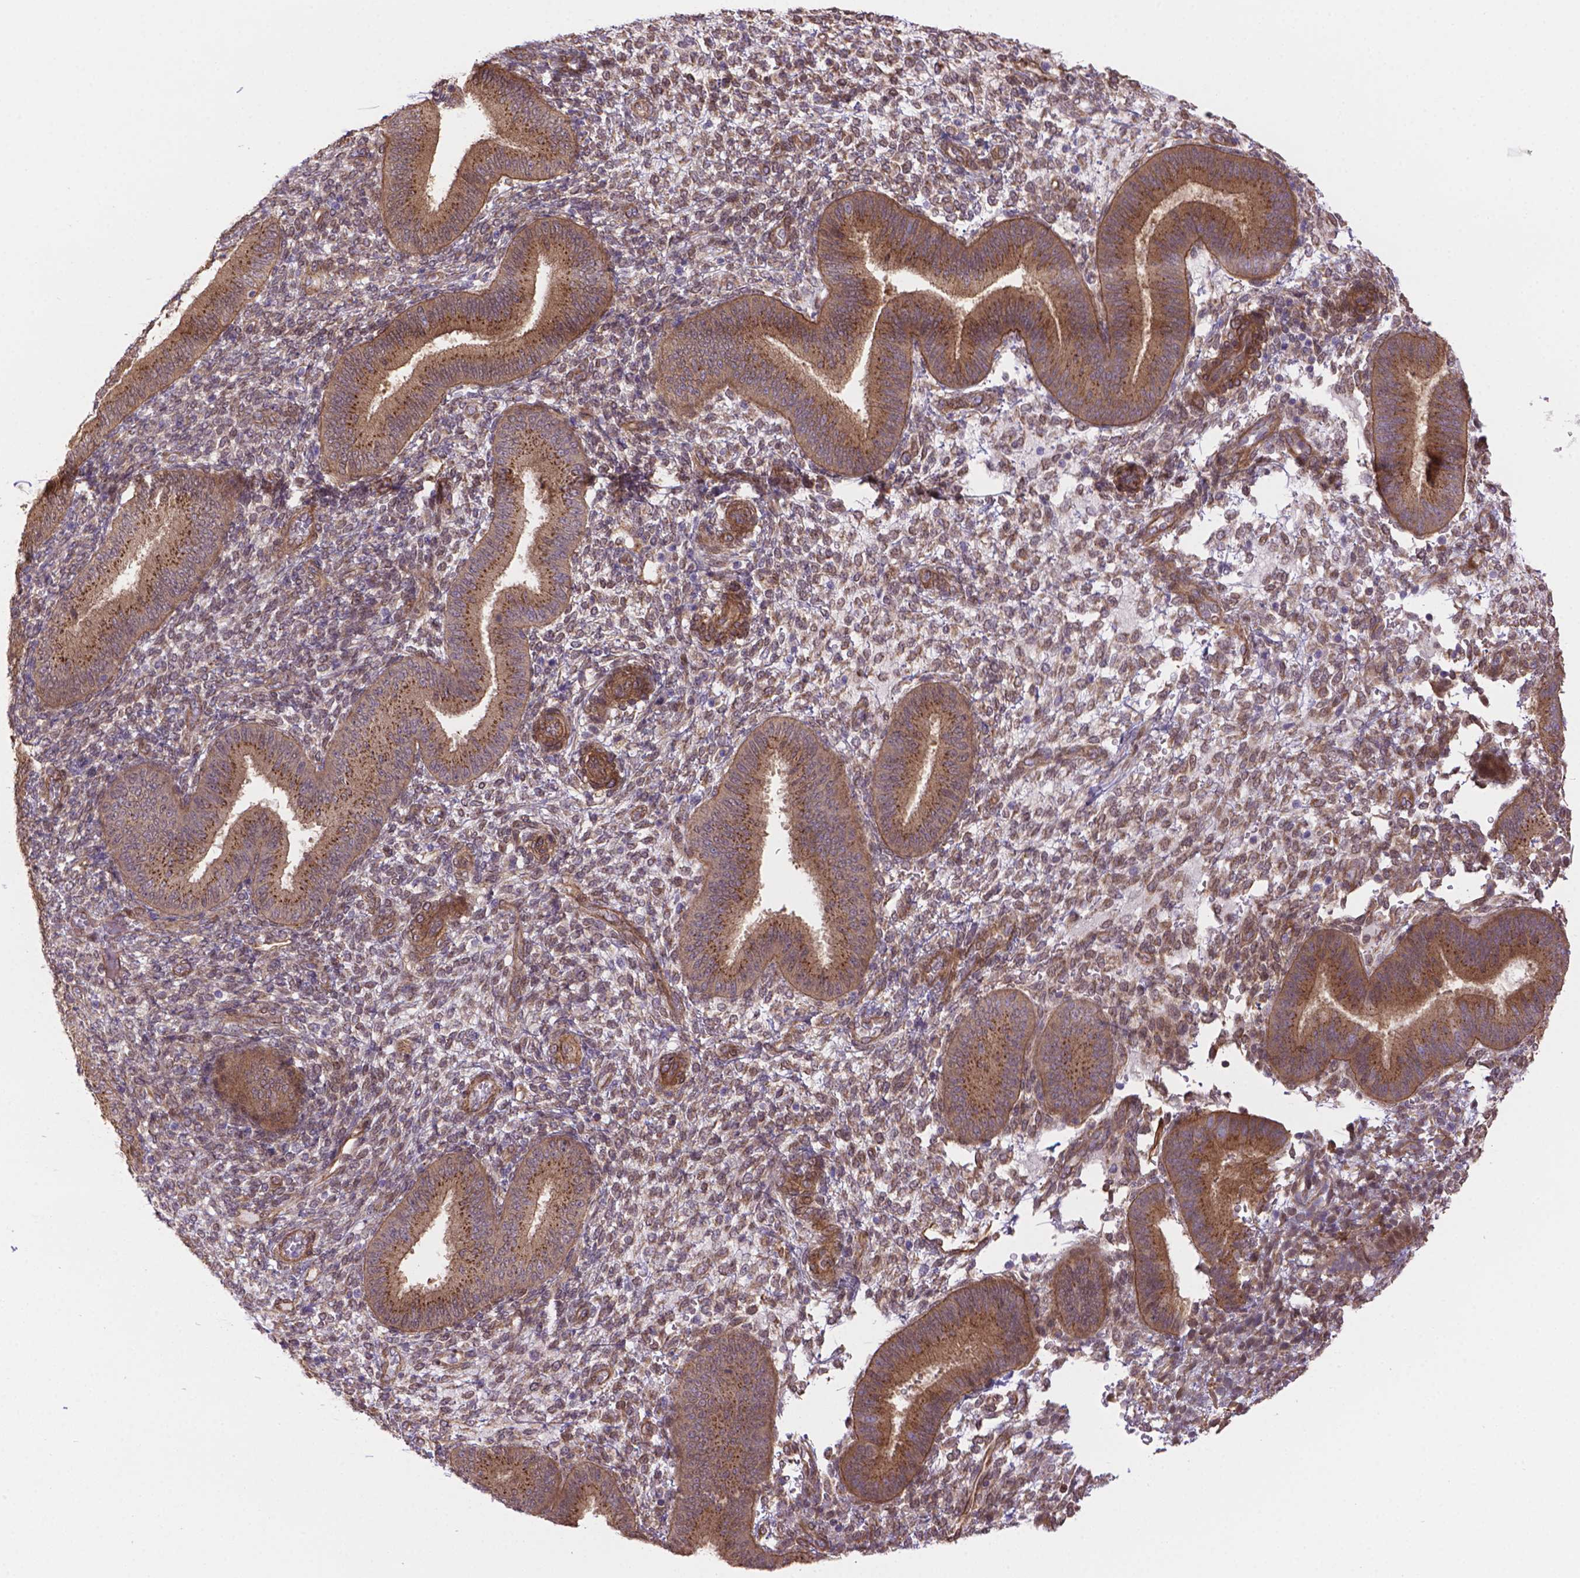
{"staining": {"intensity": "weak", "quantity": "25%-75%", "location": "cytoplasmic/membranous"}, "tissue": "endometrium", "cell_type": "Cells in endometrial stroma", "image_type": "normal", "snomed": [{"axis": "morphology", "description": "Normal tissue, NOS"}, {"axis": "topography", "description": "Endometrium"}], "caption": "Normal endometrium exhibits weak cytoplasmic/membranous staining in approximately 25%-75% of cells in endometrial stroma.", "gene": "YAP1", "patient": {"sex": "female", "age": 39}}